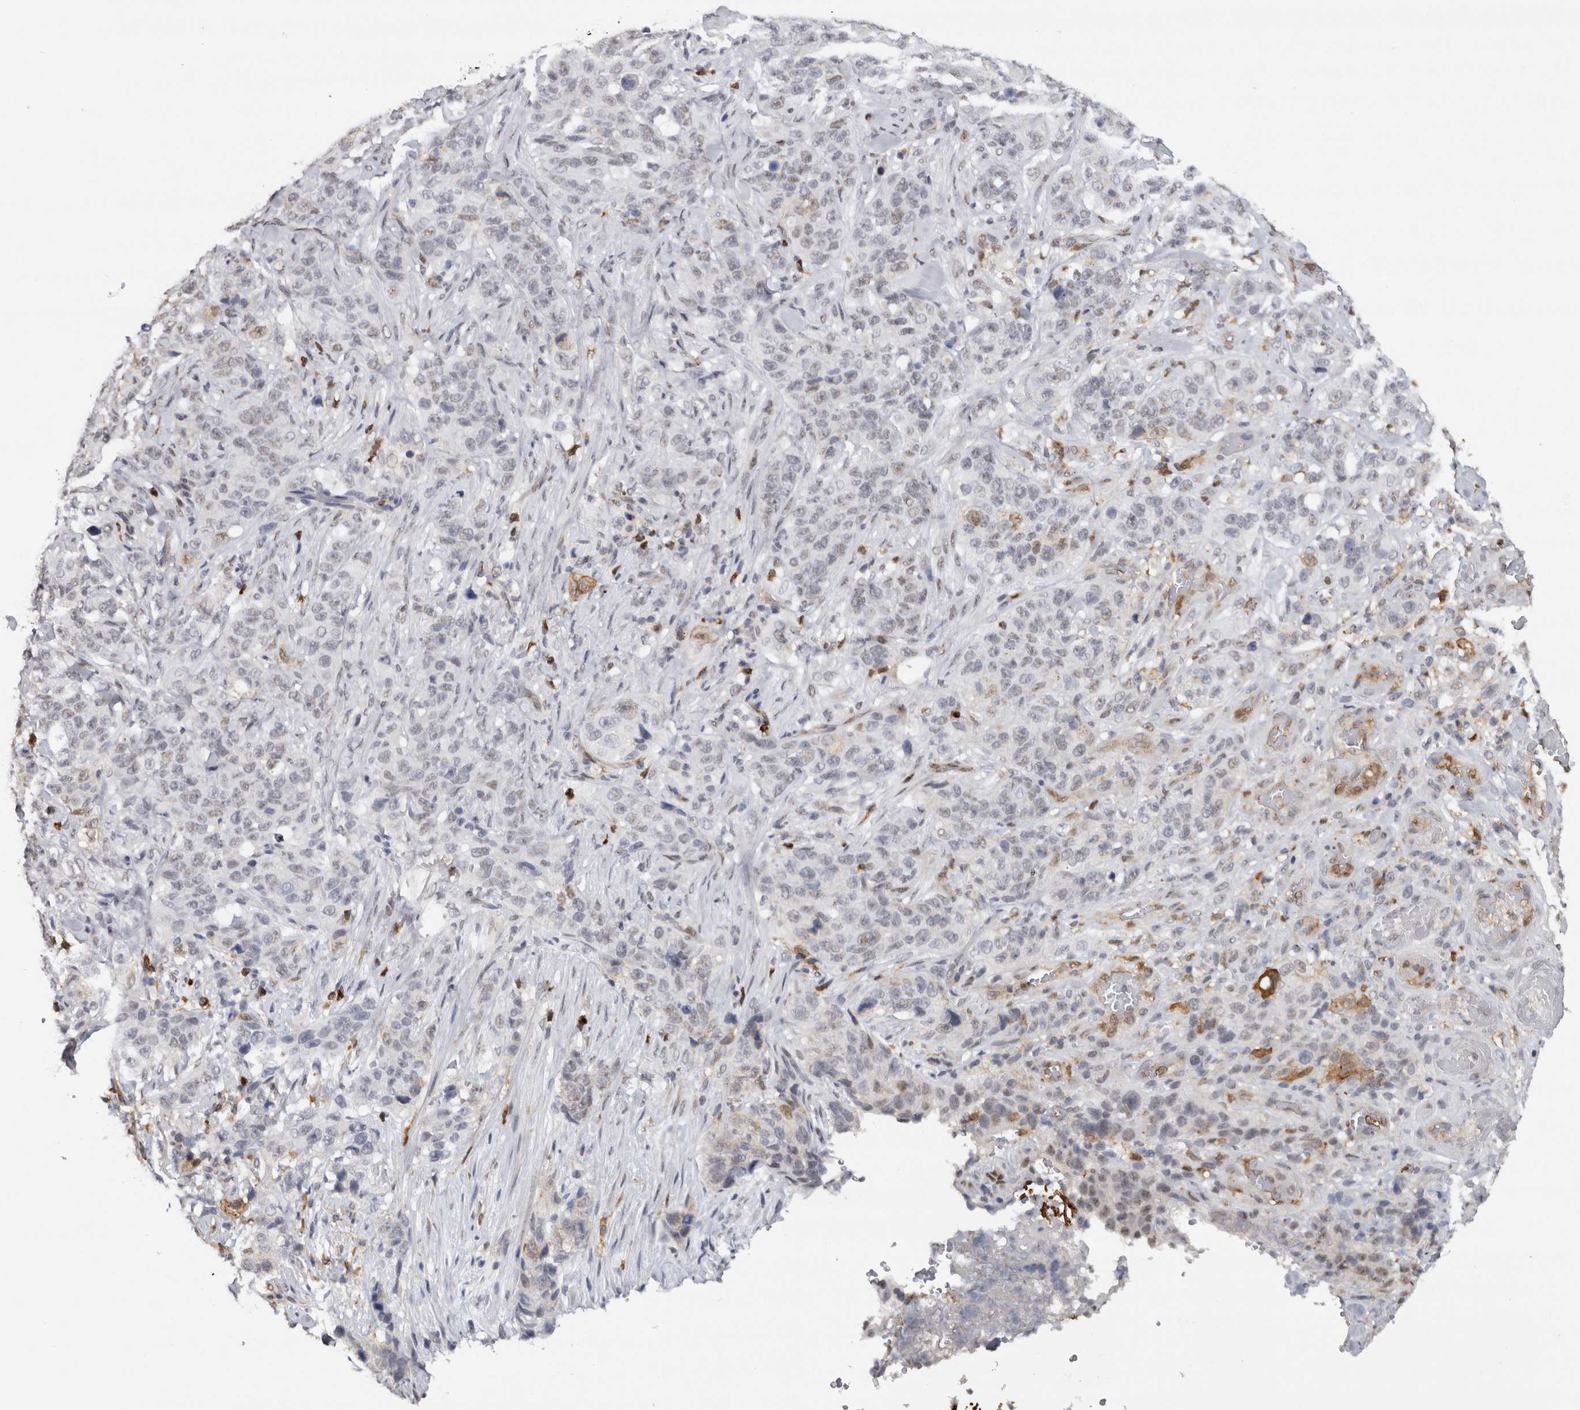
{"staining": {"intensity": "weak", "quantity": "<25%", "location": "nuclear"}, "tissue": "stomach cancer", "cell_type": "Tumor cells", "image_type": "cancer", "snomed": [{"axis": "morphology", "description": "Adenocarcinoma, NOS"}, {"axis": "topography", "description": "Stomach"}], "caption": "Stomach adenocarcinoma was stained to show a protein in brown. There is no significant expression in tumor cells. (Stains: DAB IHC with hematoxylin counter stain, Microscopy: brightfield microscopy at high magnification).", "gene": "RPS6KA2", "patient": {"sex": "male", "age": 48}}